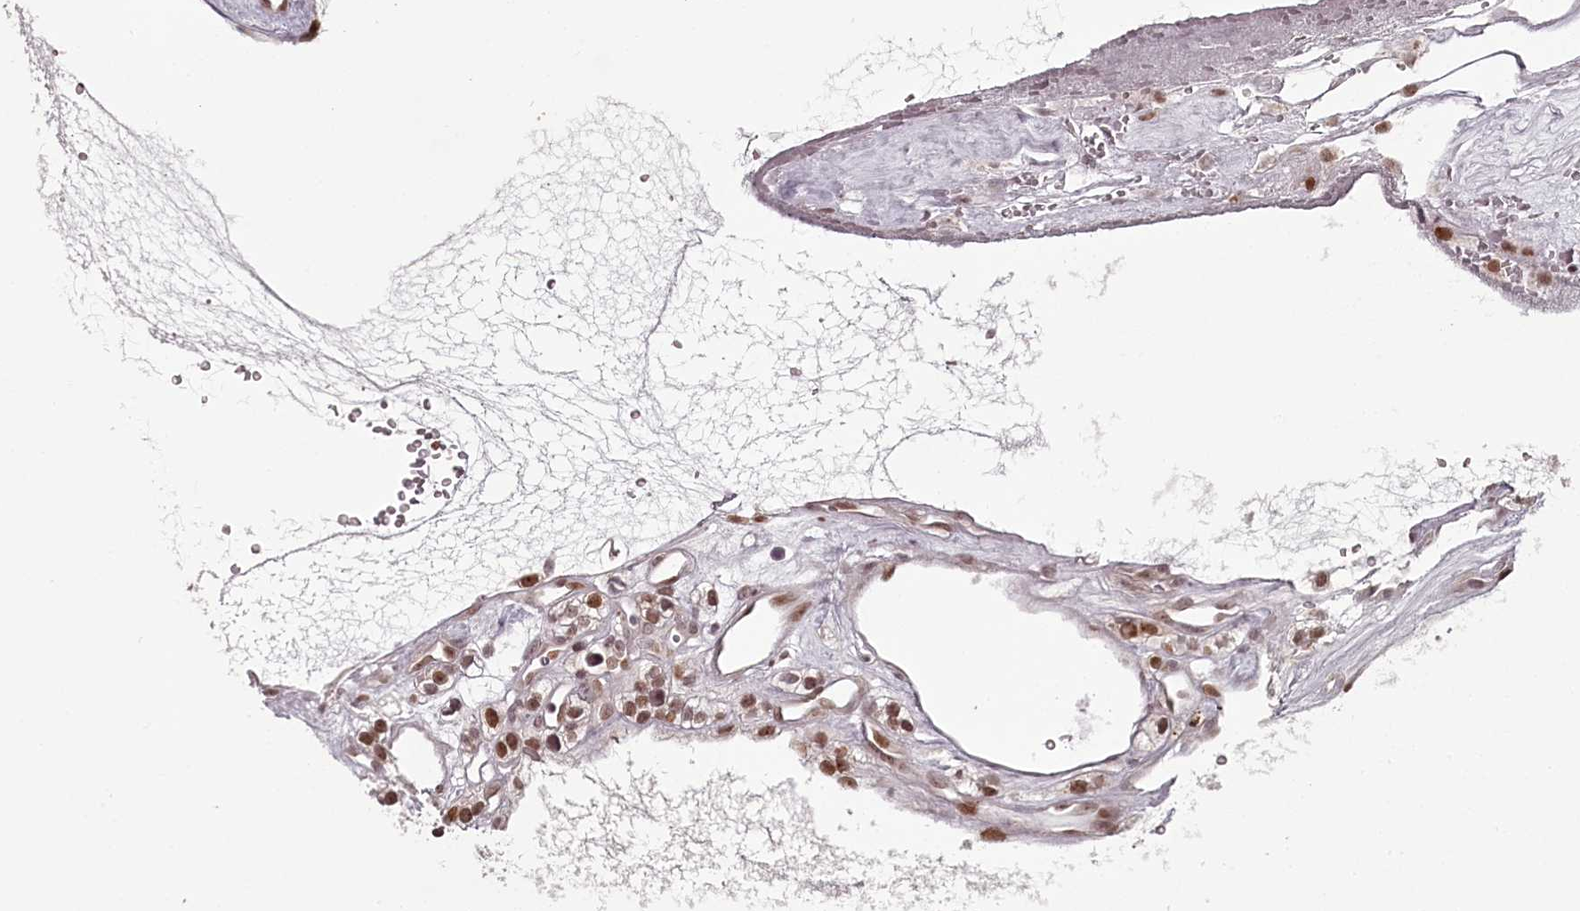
{"staining": {"intensity": "moderate", "quantity": ">75%", "location": "nuclear"}, "tissue": "renal cancer", "cell_type": "Tumor cells", "image_type": "cancer", "snomed": [{"axis": "morphology", "description": "Adenocarcinoma, NOS"}, {"axis": "topography", "description": "Kidney"}], "caption": "This photomicrograph demonstrates adenocarcinoma (renal) stained with immunohistochemistry (IHC) to label a protein in brown. The nuclear of tumor cells show moderate positivity for the protein. Nuclei are counter-stained blue.", "gene": "THYN1", "patient": {"sex": "female", "age": 57}}